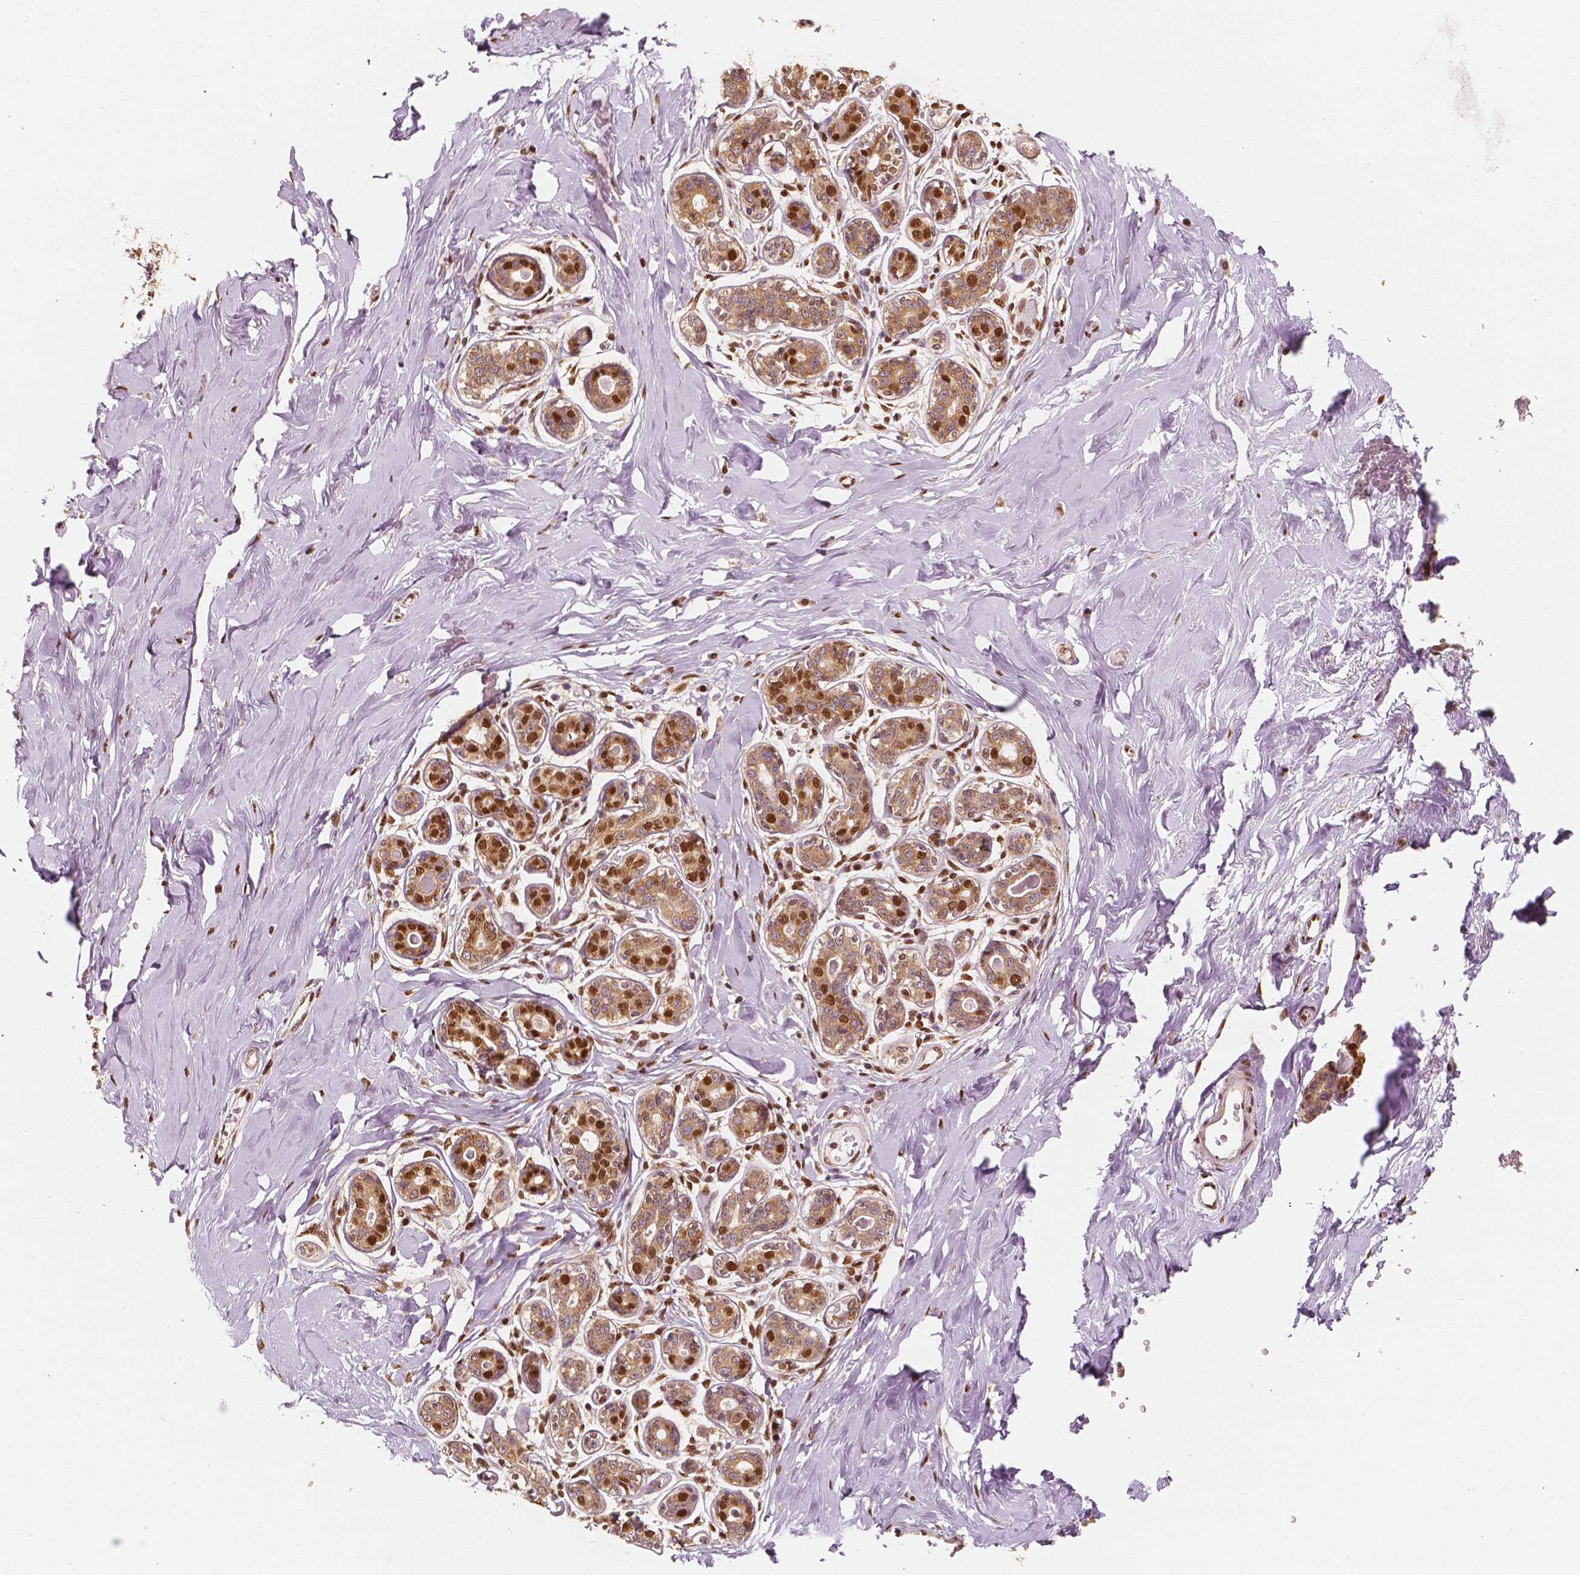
{"staining": {"intensity": "moderate", "quantity": "25%-75%", "location": "cytoplasmic/membranous,nuclear"}, "tissue": "breast", "cell_type": "Adipocytes", "image_type": "normal", "snomed": [{"axis": "morphology", "description": "Normal tissue, NOS"}, {"axis": "topography", "description": "Skin"}, {"axis": "topography", "description": "Breast"}], "caption": "IHC photomicrograph of unremarkable breast stained for a protein (brown), which shows medium levels of moderate cytoplasmic/membranous,nuclear positivity in approximately 25%-75% of adipocytes.", "gene": "TBC1D17", "patient": {"sex": "female", "age": 43}}